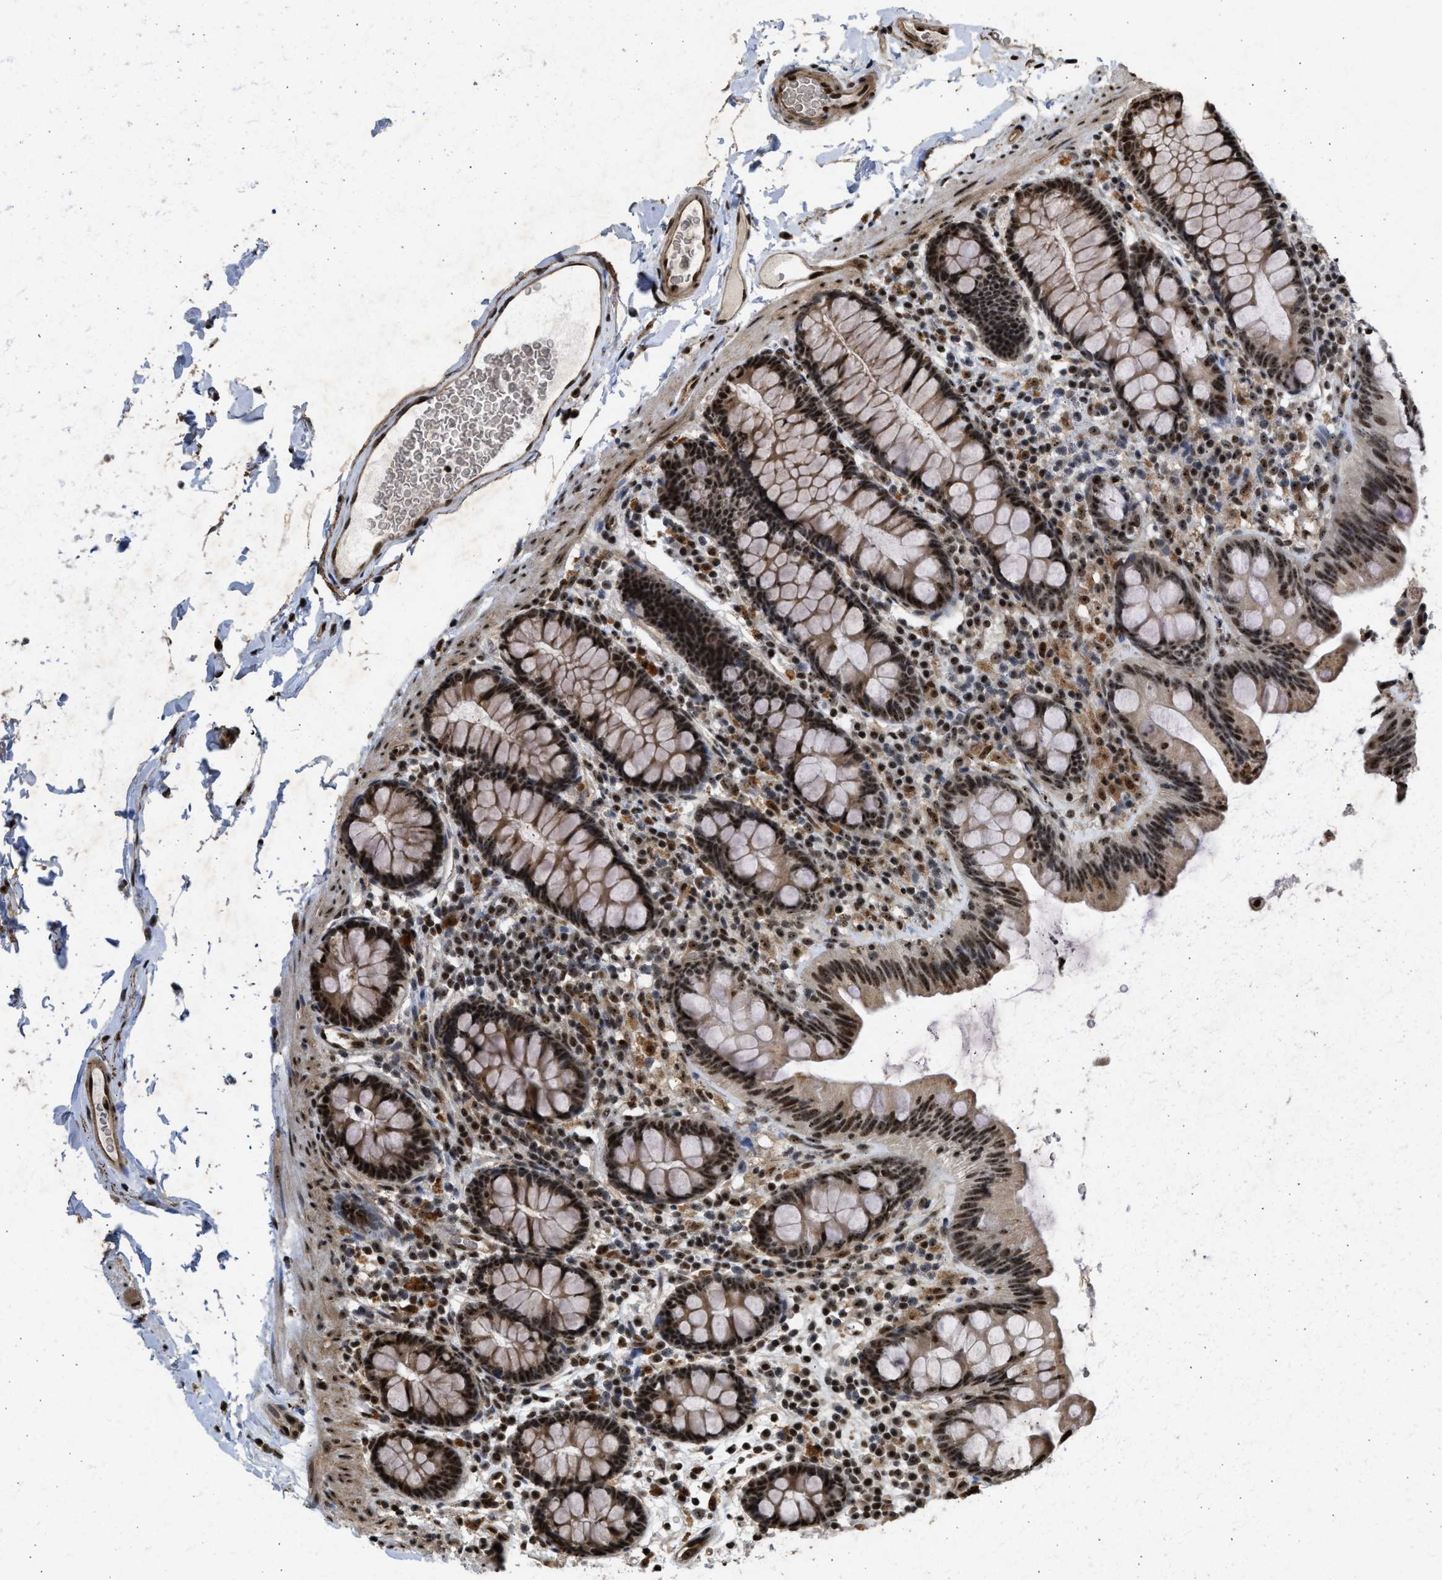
{"staining": {"intensity": "strong", "quantity": ">75%", "location": "cytoplasmic/membranous,nuclear"}, "tissue": "colon", "cell_type": "Endothelial cells", "image_type": "normal", "snomed": [{"axis": "morphology", "description": "Normal tissue, NOS"}, {"axis": "topography", "description": "Colon"}], "caption": "Endothelial cells show high levels of strong cytoplasmic/membranous,nuclear staining in approximately >75% of cells in unremarkable human colon. (brown staining indicates protein expression, while blue staining denotes nuclei).", "gene": "TFDP2", "patient": {"sex": "female", "age": 80}}